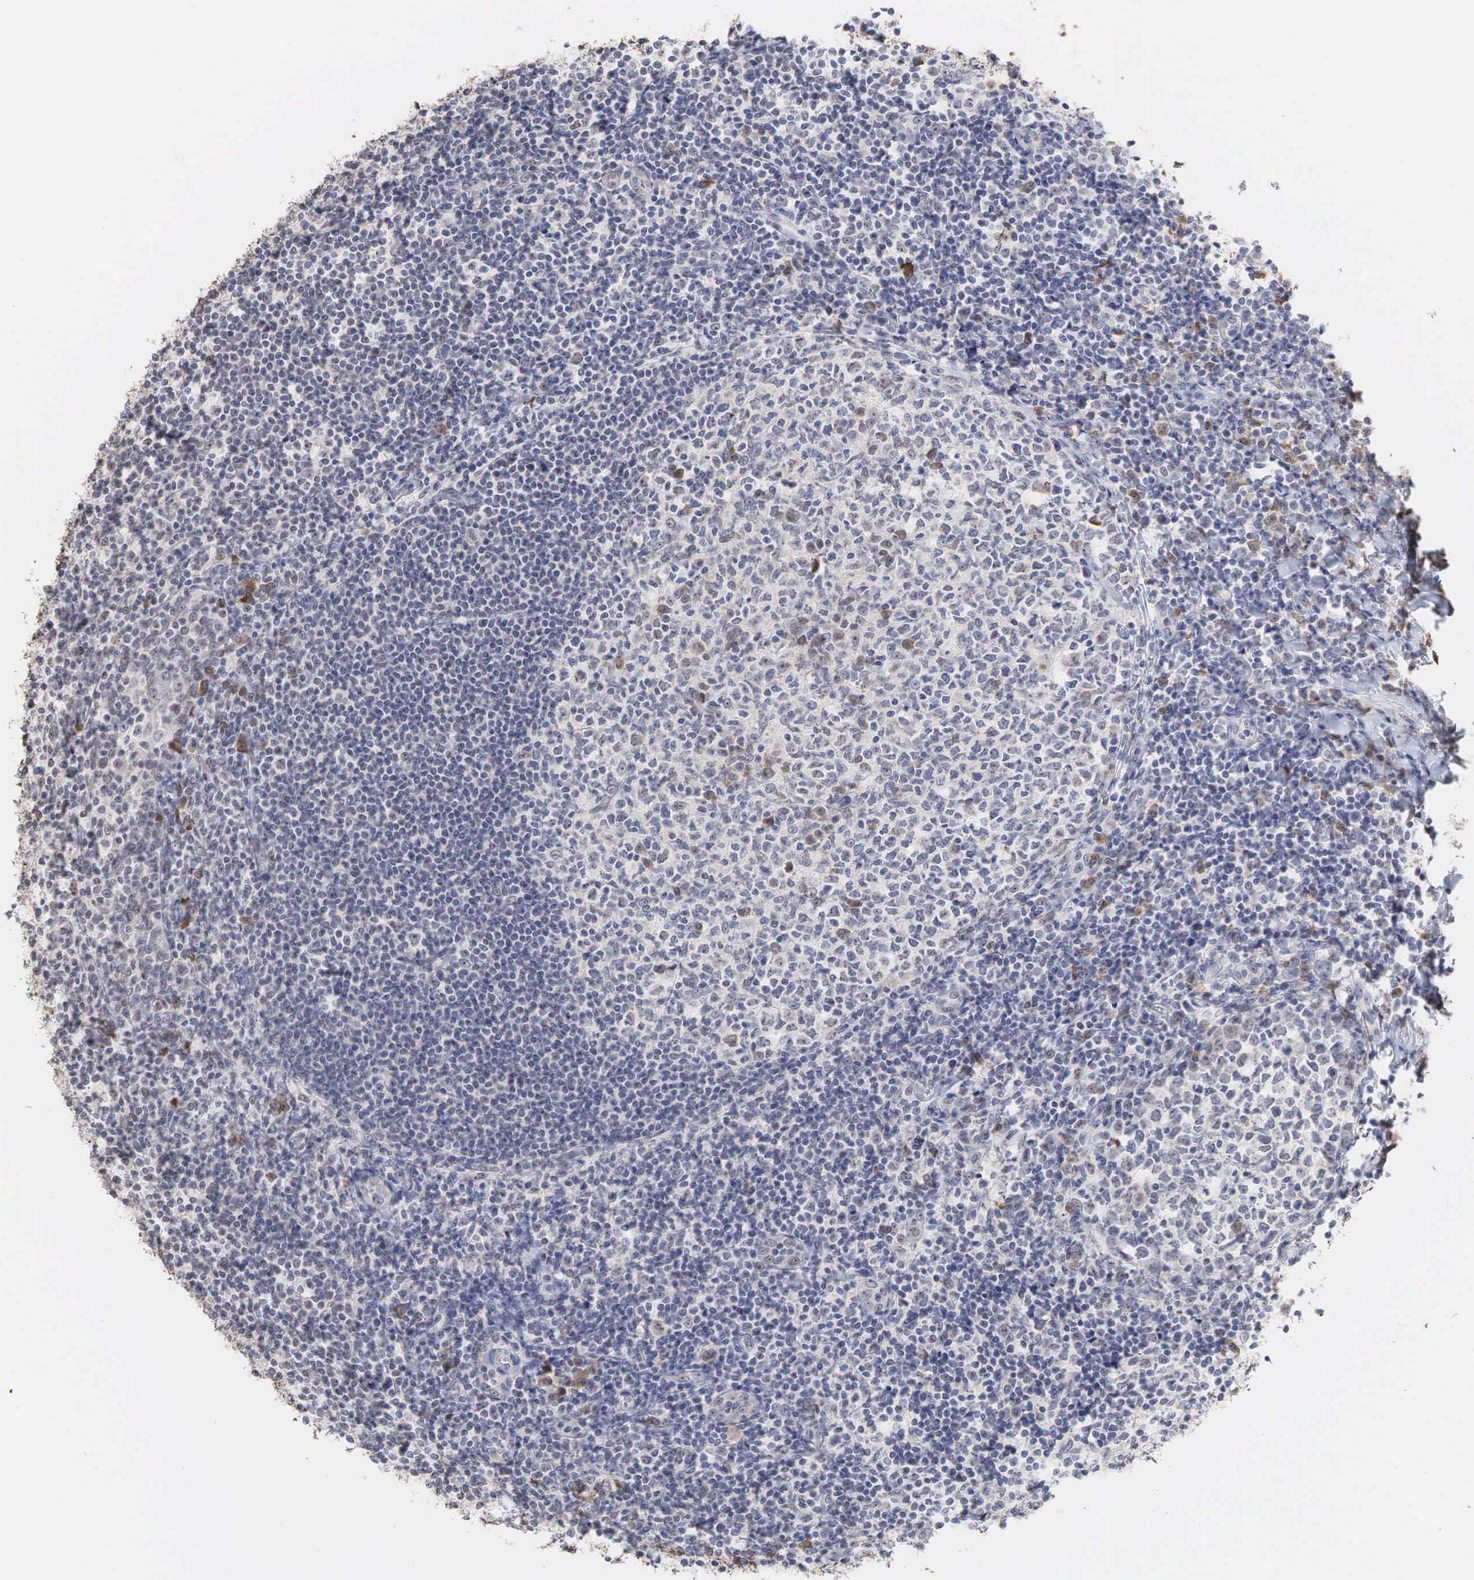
{"staining": {"intensity": "moderate", "quantity": "<25%", "location": "cytoplasmic/membranous"}, "tissue": "tonsil", "cell_type": "Germinal center cells", "image_type": "normal", "snomed": [{"axis": "morphology", "description": "Normal tissue, NOS"}, {"axis": "topography", "description": "Tonsil"}], "caption": "The immunohistochemical stain highlights moderate cytoplasmic/membranous expression in germinal center cells of normal tonsil. (Brightfield microscopy of DAB IHC at high magnification).", "gene": "DKC1", "patient": {"sex": "female", "age": 41}}